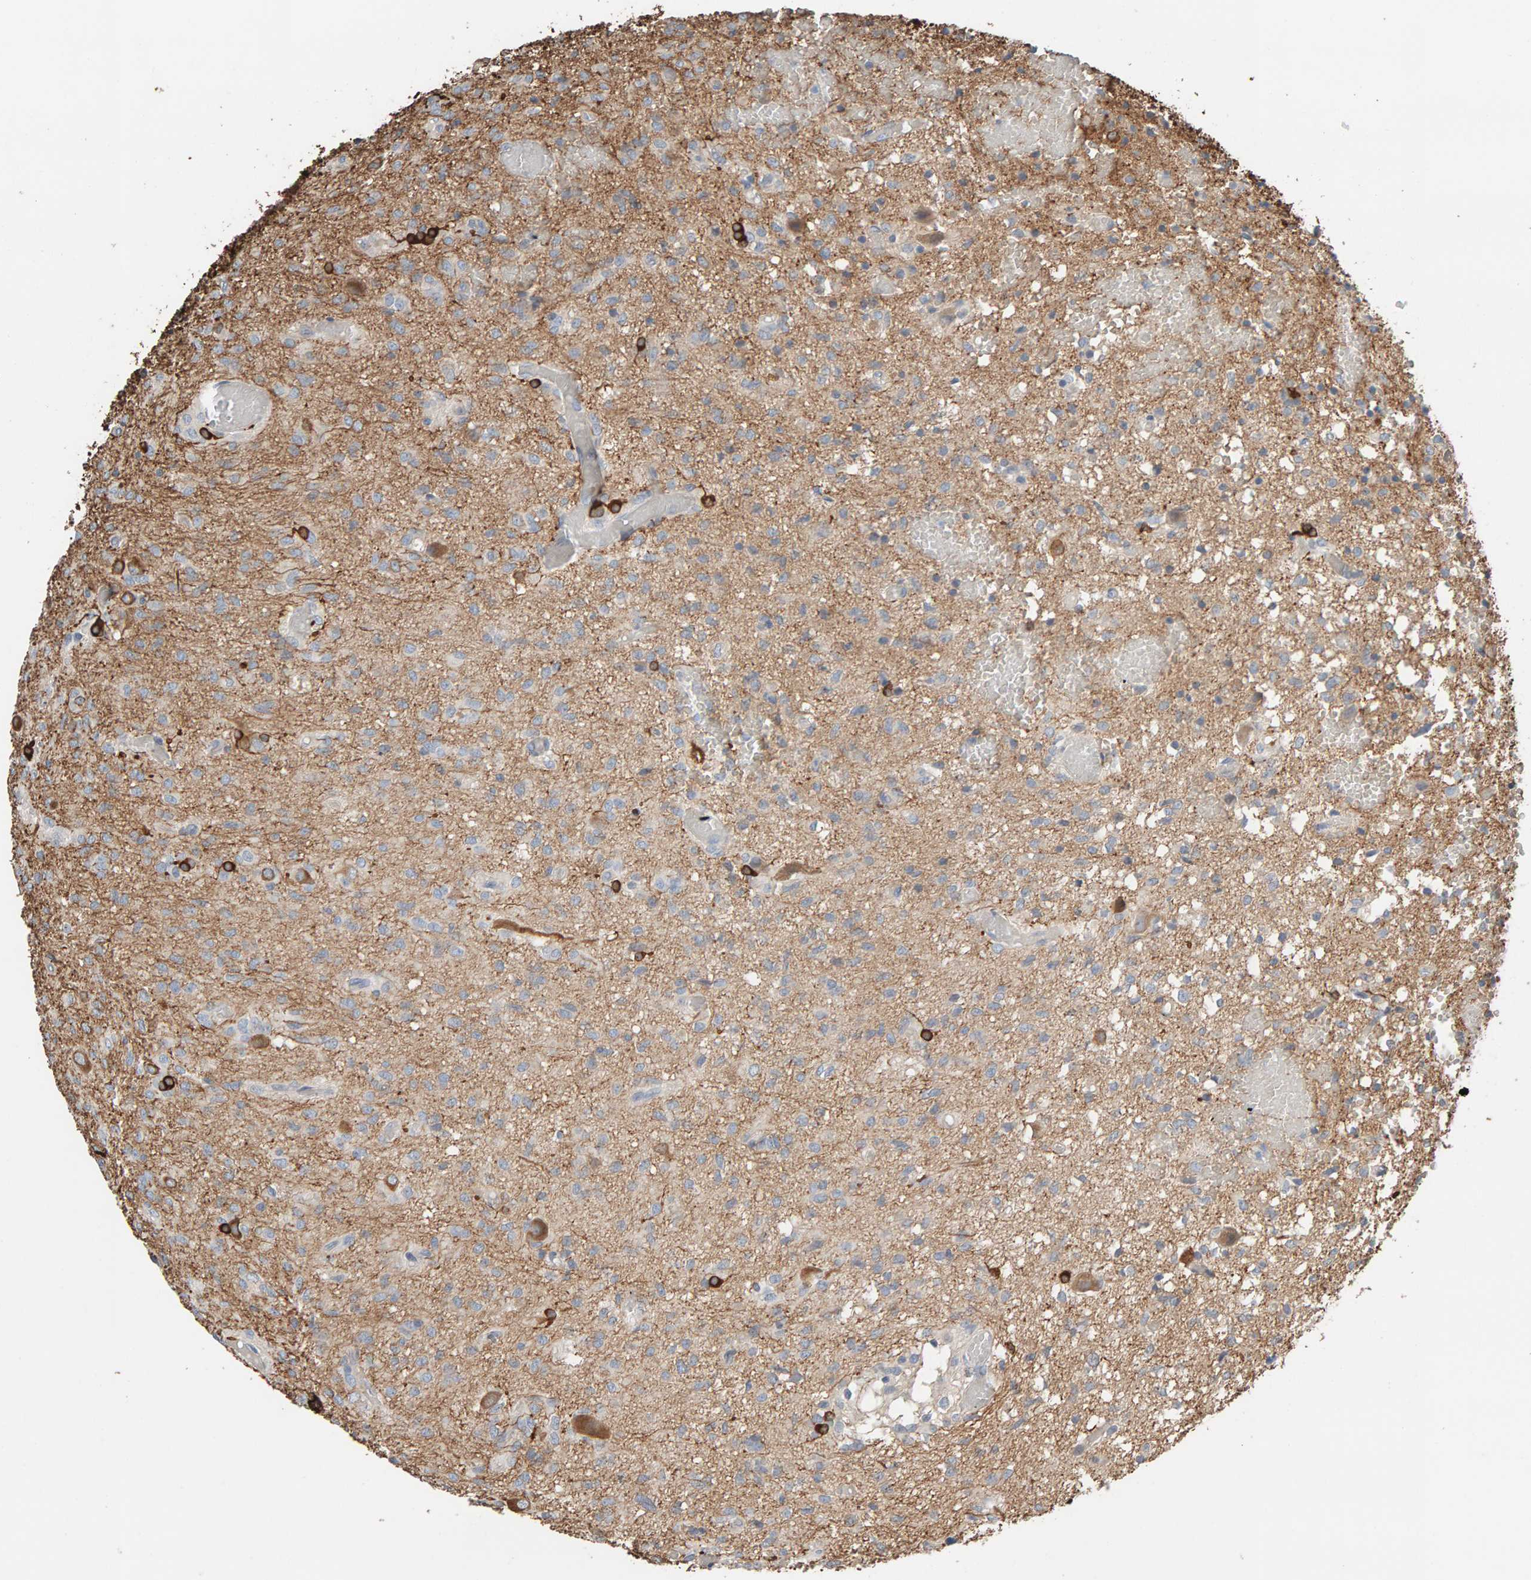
{"staining": {"intensity": "weak", "quantity": "25%-75%", "location": "cytoplasmic/membranous"}, "tissue": "glioma", "cell_type": "Tumor cells", "image_type": "cancer", "snomed": [{"axis": "morphology", "description": "Glioma, malignant, High grade"}, {"axis": "topography", "description": "Brain"}], "caption": "Protein staining of glioma tissue shows weak cytoplasmic/membranous staining in approximately 25%-75% of tumor cells. (Brightfield microscopy of DAB IHC at high magnification).", "gene": "IPPK", "patient": {"sex": "female", "age": 59}}